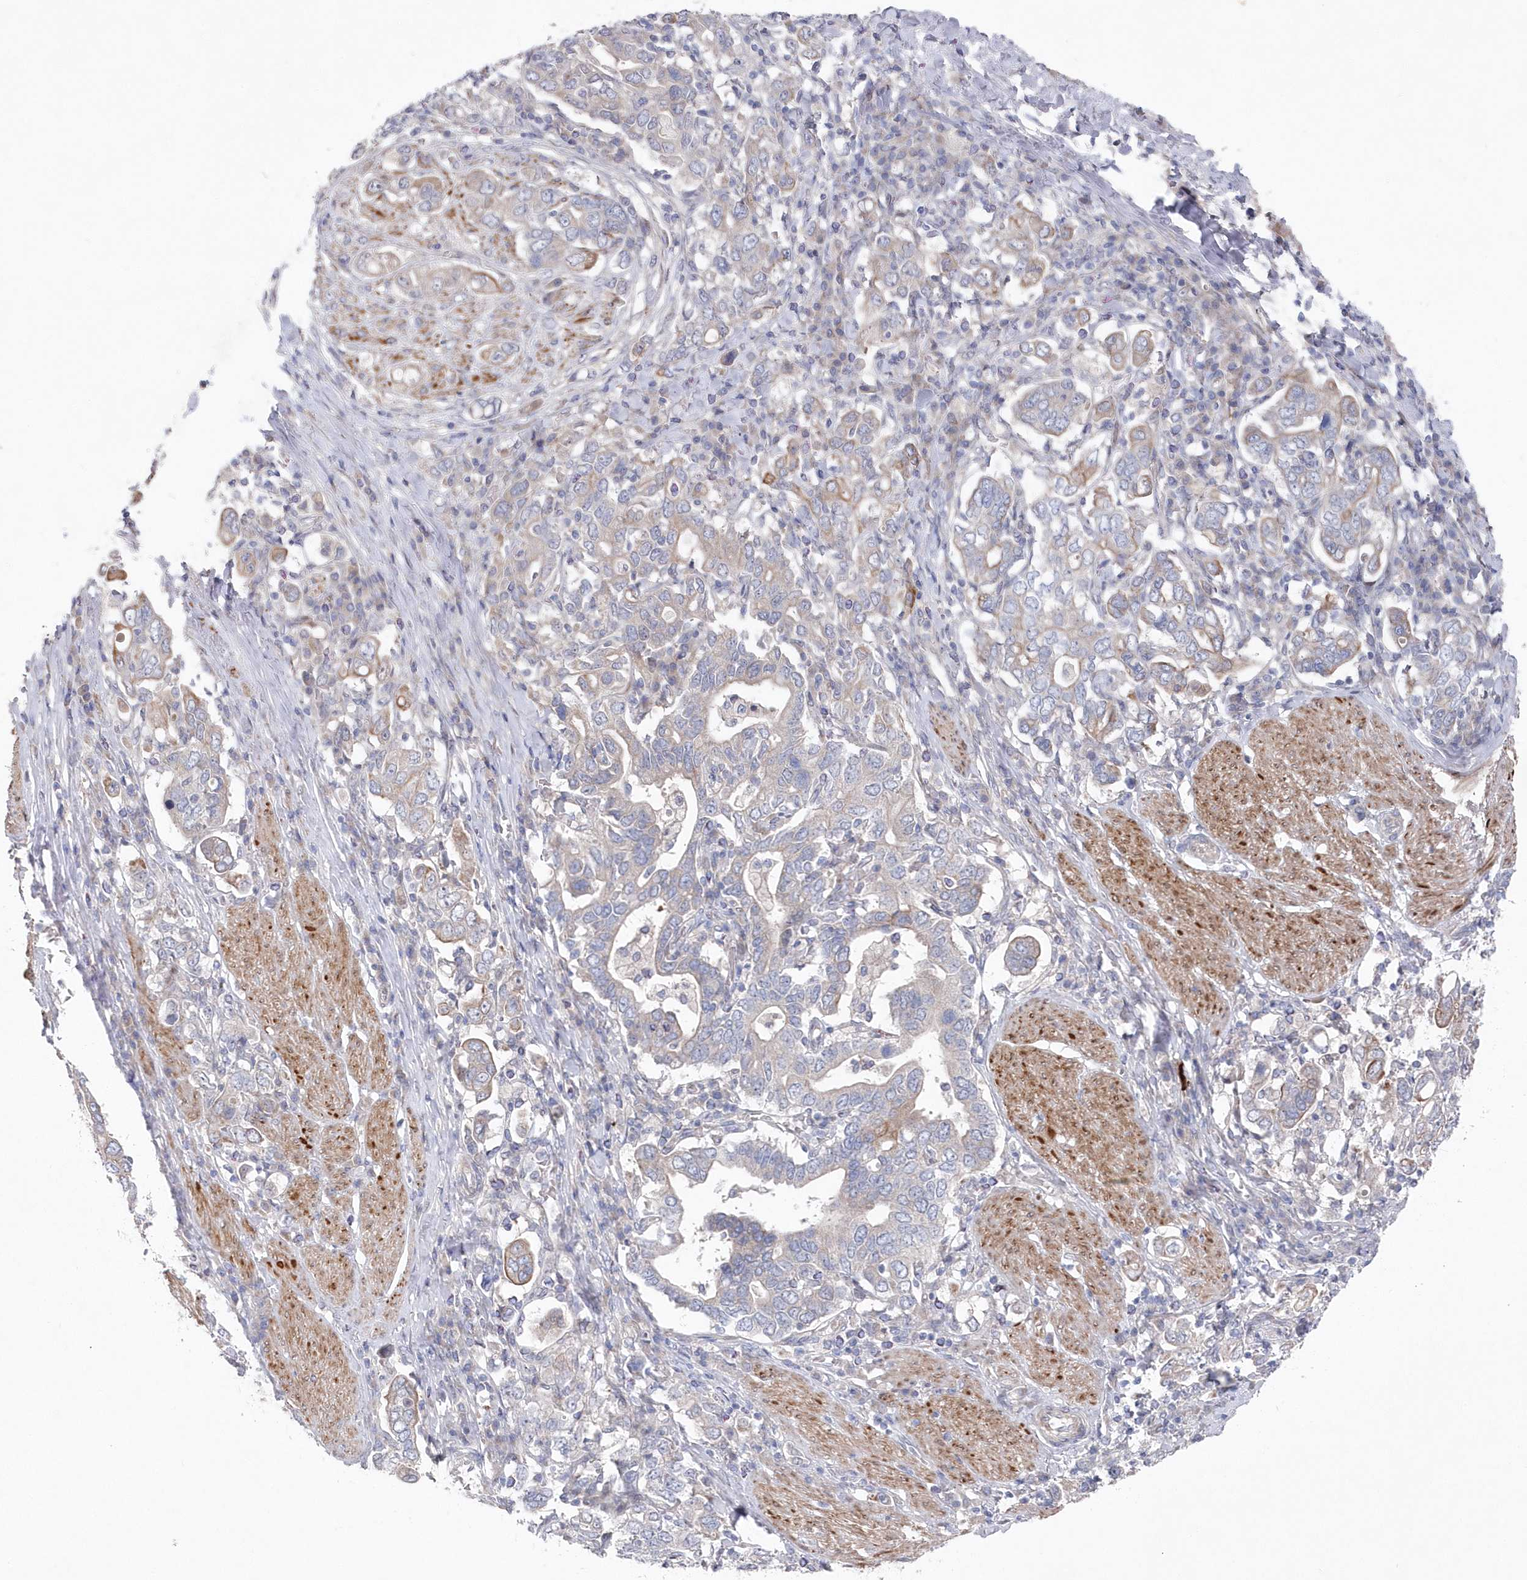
{"staining": {"intensity": "negative", "quantity": "none", "location": "none"}, "tissue": "stomach cancer", "cell_type": "Tumor cells", "image_type": "cancer", "snomed": [{"axis": "morphology", "description": "Adenocarcinoma, NOS"}, {"axis": "topography", "description": "Stomach, upper"}], "caption": "Tumor cells are negative for brown protein staining in stomach cancer.", "gene": "KIAA1586", "patient": {"sex": "male", "age": 62}}